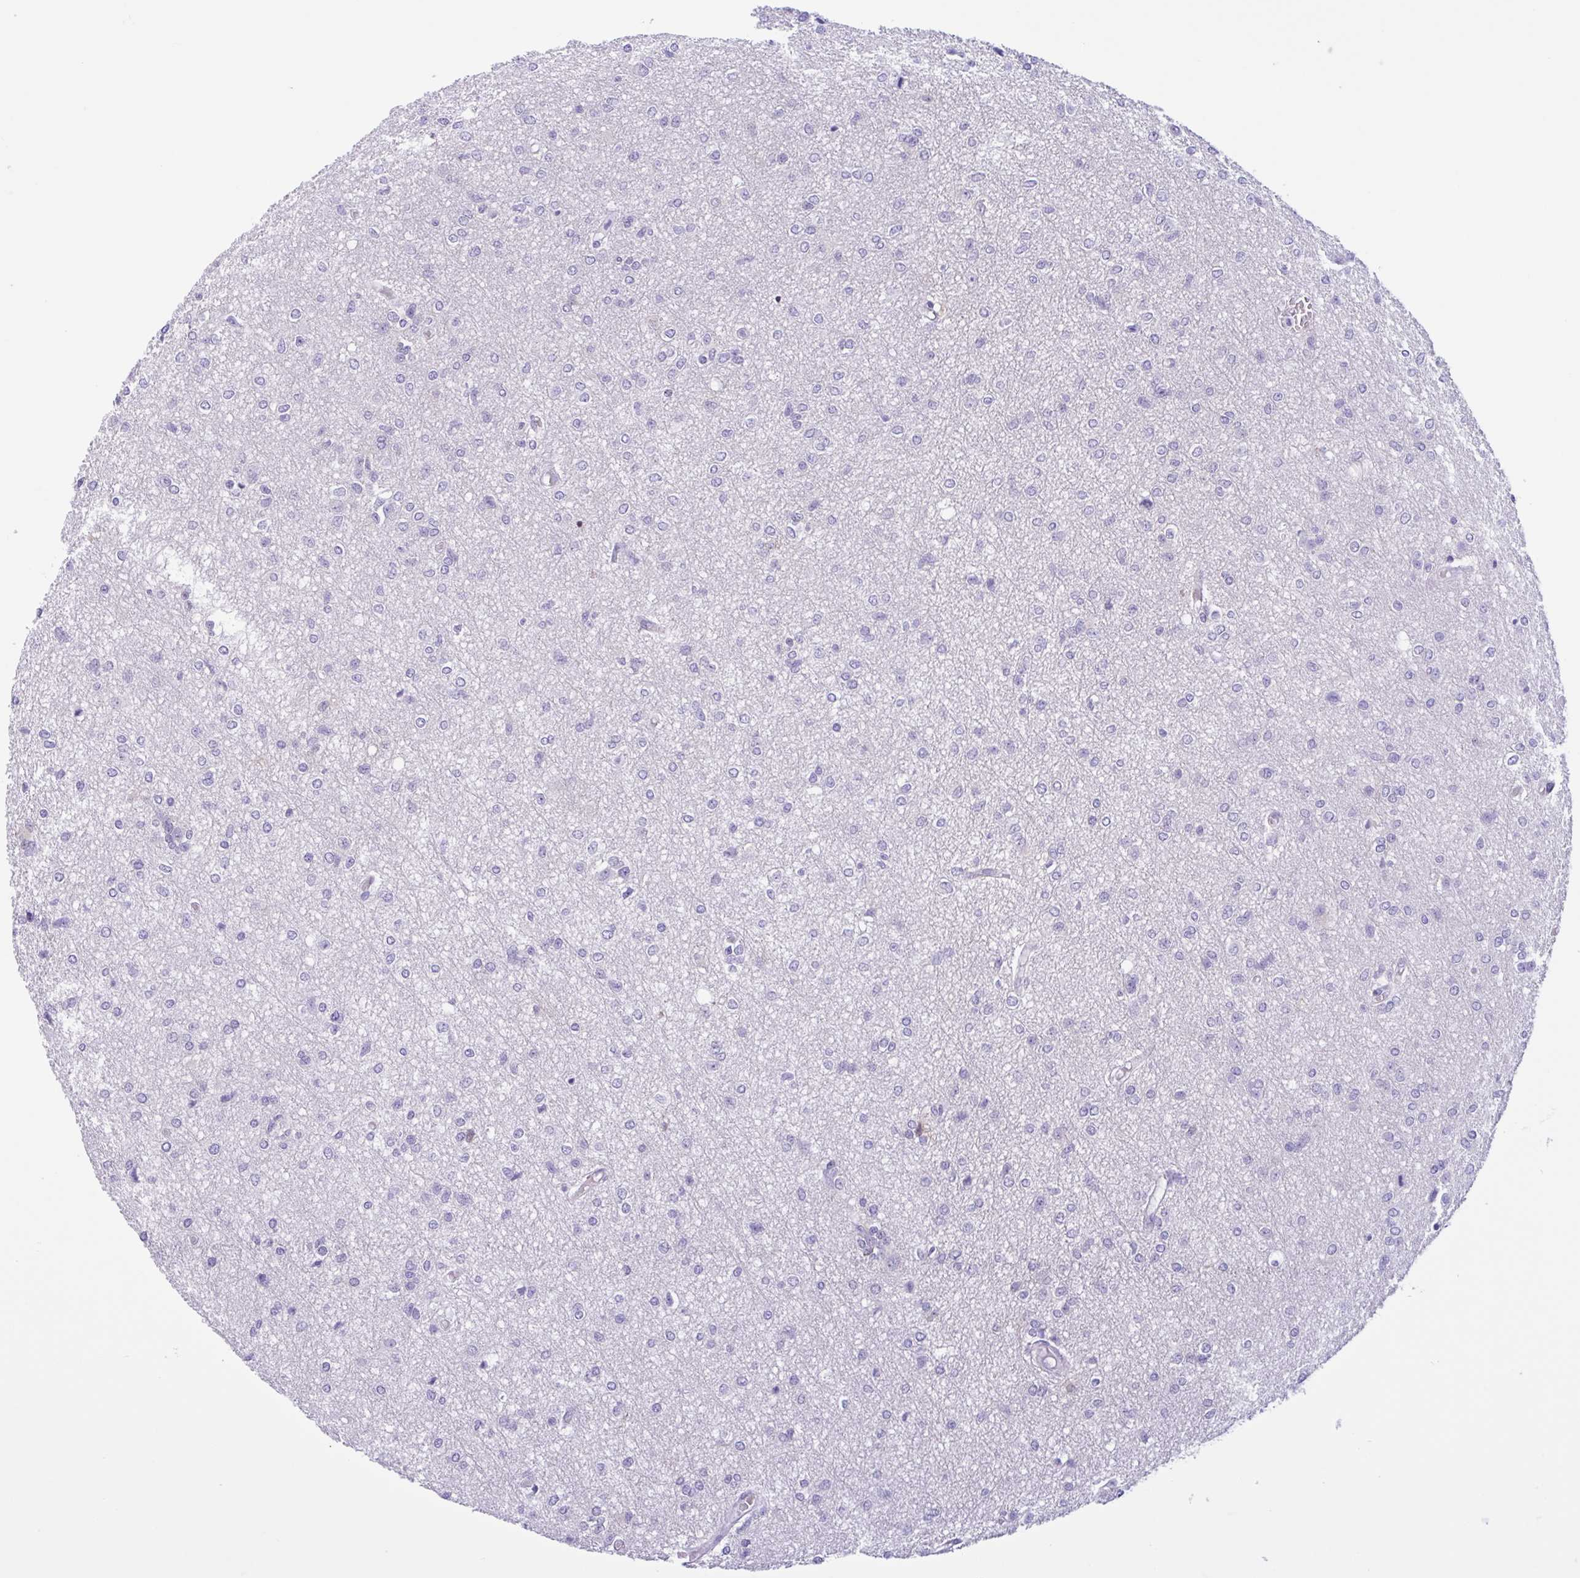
{"staining": {"intensity": "negative", "quantity": "none", "location": "none"}, "tissue": "glioma", "cell_type": "Tumor cells", "image_type": "cancer", "snomed": [{"axis": "morphology", "description": "Glioma, malignant, Low grade"}, {"axis": "topography", "description": "Brain"}], "caption": "High magnification brightfield microscopy of glioma stained with DAB (brown) and counterstained with hematoxylin (blue): tumor cells show no significant expression.", "gene": "AHCYL2", "patient": {"sex": "male", "age": 26}}